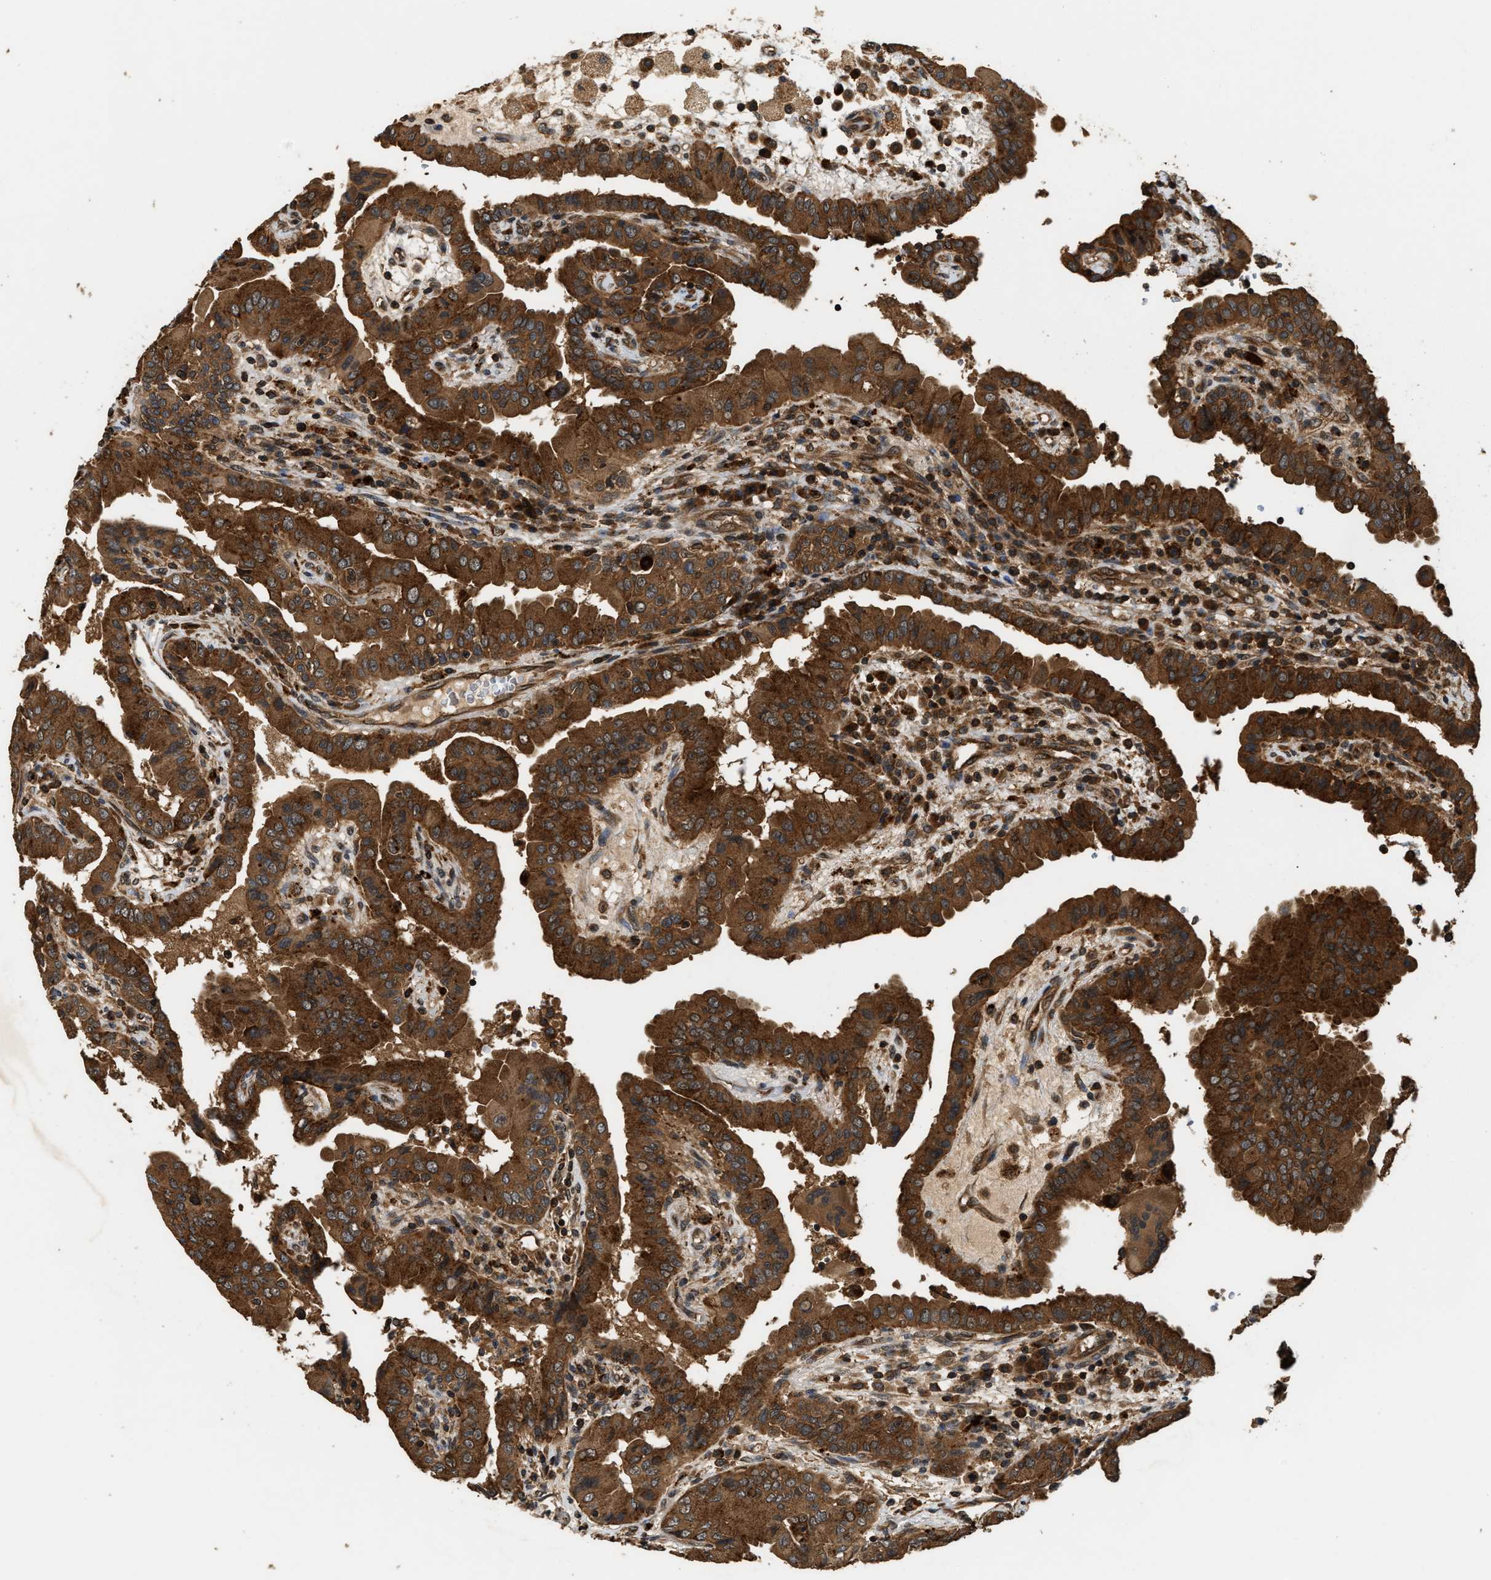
{"staining": {"intensity": "strong", "quantity": ">75%", "location": "cytoplasmic/membranous"}, "tissue": "thyroid cancer", "cell_type": "Tumor cells", "image_type": "cancer", "snomed": [{"axis": "morphology", "description": "Papillary adenocarcinoma, NOS"}, {"axis": "topography", "description": "Thyroid gland"}], "caption": "This is an image of immunohistochemistry (IHC) staining of papillary adenocarcinoma (thyroid), which shows strong staining in the cytoplasmic/membranous of tumor cells.", "gene": "DNAJC2", "patient": {"sex": "male", "age": 33}}